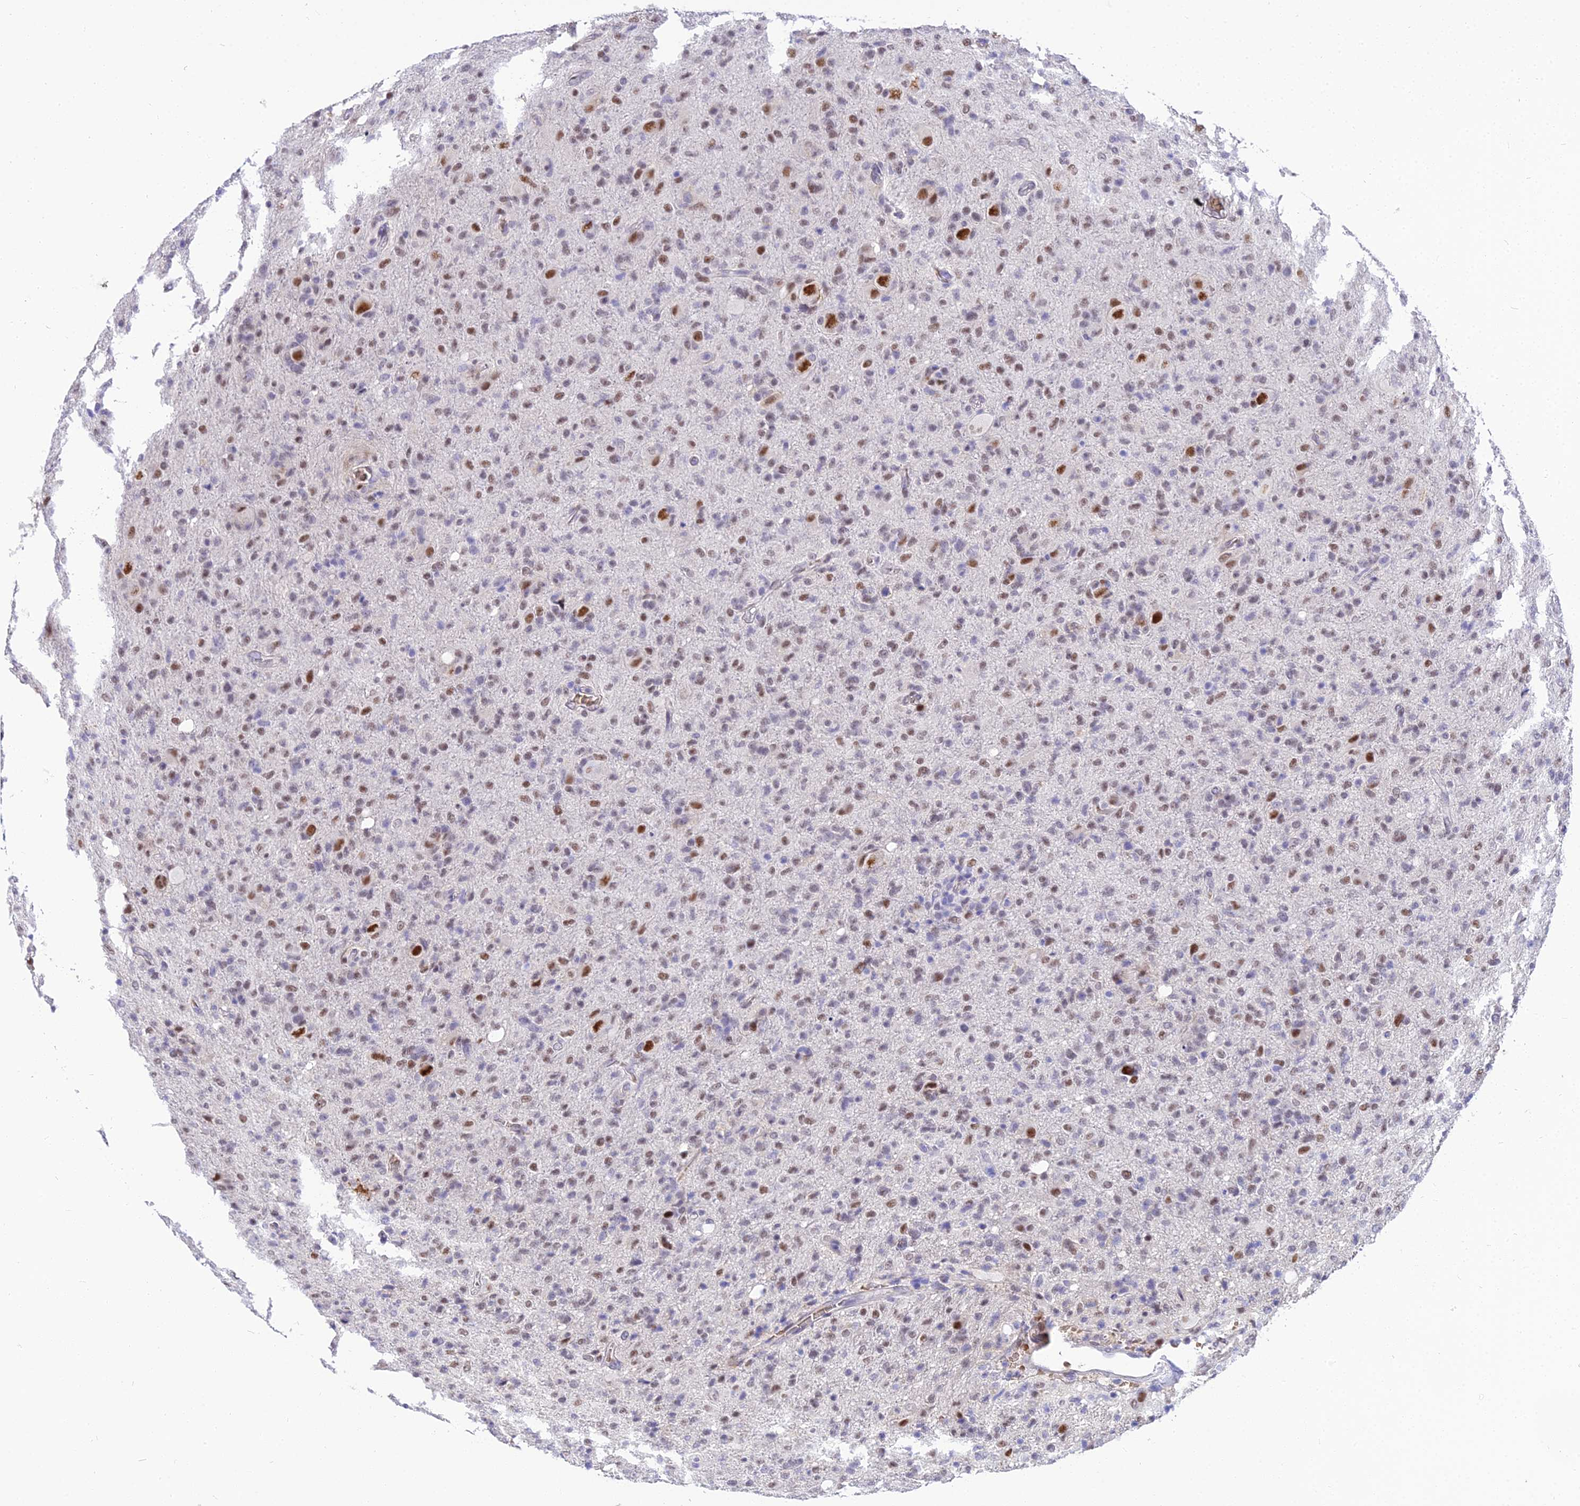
{"staining": {"intensity": "weak", "quantity": "25%-75%", "location": "nuclear"}, "tissue": "glioma", "cell_type": "Tumor cells", "image_type": "cancer", "snomed": [{"axis": "morphology", "description": "Glioma, malignant, High grade"}, {"axis": "topography", "description": "Brain"}], "caption": "Protein staining of glioma tissue displays weak nuclear staining in approximately 25%-75% of tumor cells.", "gene": "BCL9", "patient": {"sex": "female", "age": 57}}